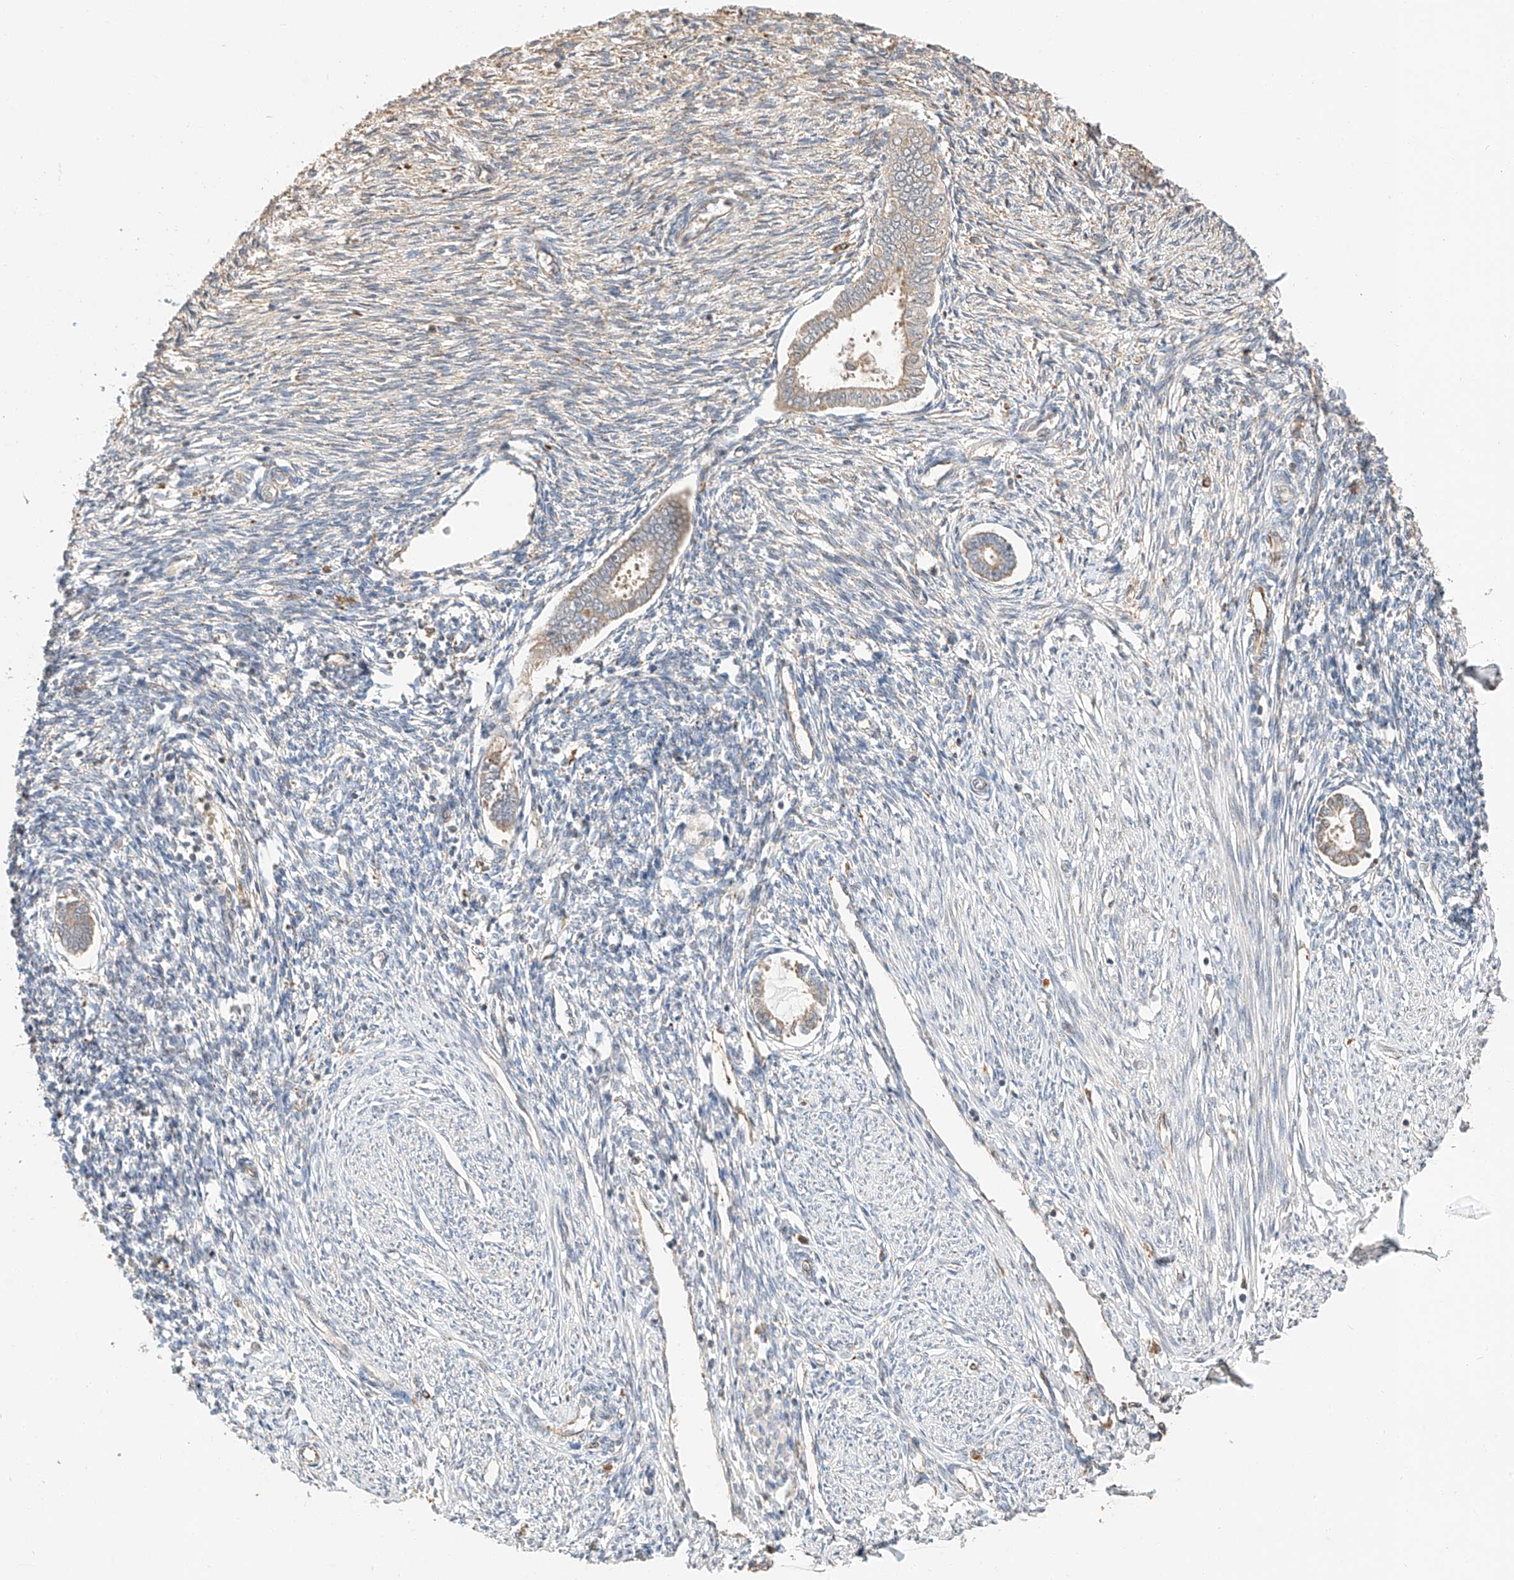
{"staining": {"intensity": "negative", "quantity": "none", "location": "none"}, "tissue": "endometrium", "cell_type": "Cells in endometrial stroma", "image_type": "normal", "snomed": [{"axis": "morphology", "description": "Normal tissue, NOS"}, {"axis": "topography", "description": "Endometrium"}], "caption": "The image displays no staining of cells in endometrial stroma in normal endometrium.", "gene": "SUSD6", "patient": {"sex": "female", "age": 56}}